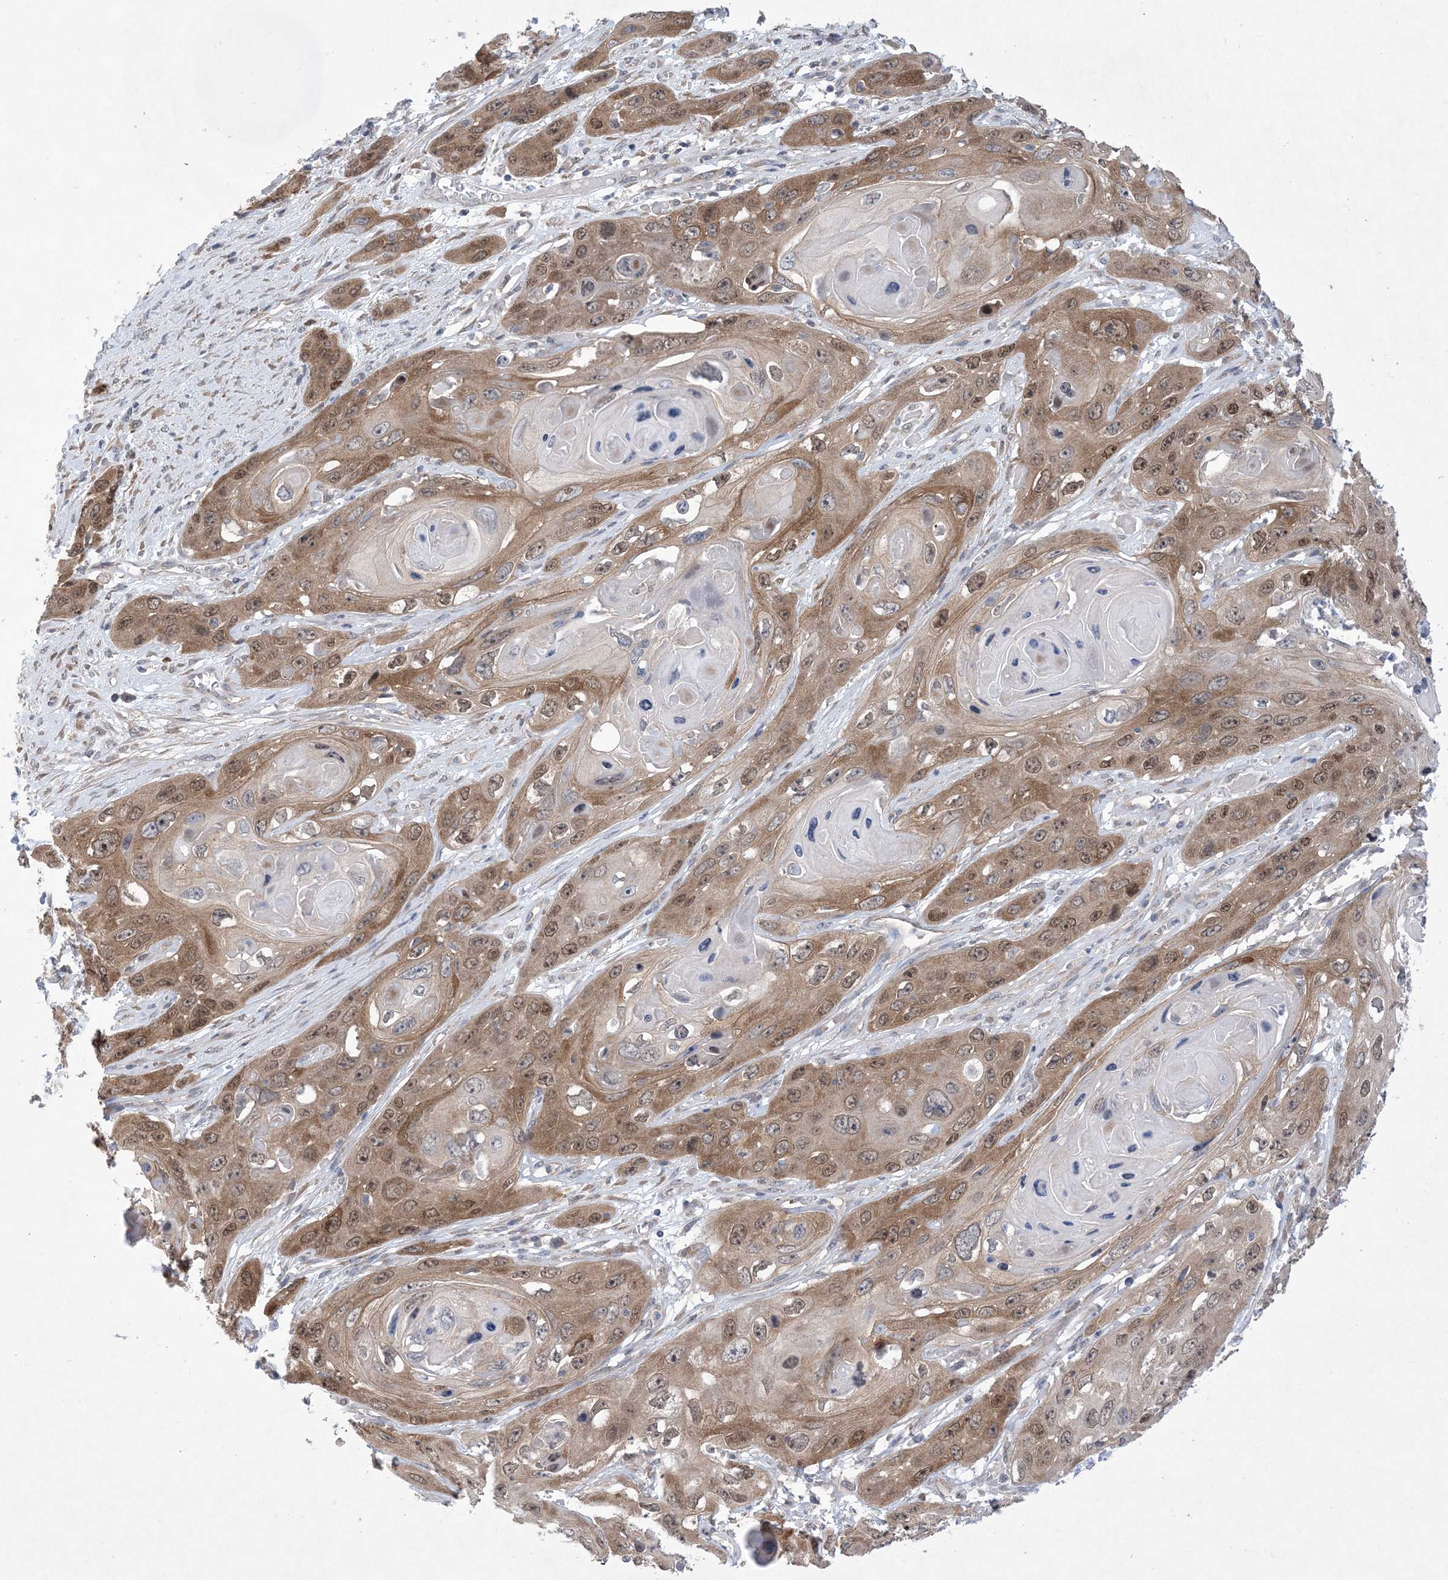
{"staining": {"intensity": "moderate", "quantity": ">75%", "location": "cytoplasmic/membranous,nuclear"}, "tissue": "skin cancer", "cell_type": "Tumor cells", "image_type": "cancer", "snomed": [{"axis": "morphology", "description": "Squamous cell carcinoma, NOS"}, {"axis": "topography", "description": "Skin"}], "caption": "This photomicrograph demonstrates immunohistochemistry staining of human squamous cell carcinoma (skin), with medium moderate cytoplasmic/membranous and nuclear staining in approximately >75% of tumor cells.", "gene": "EHBP1", "patient": {"sex": "male", "age": 55}}